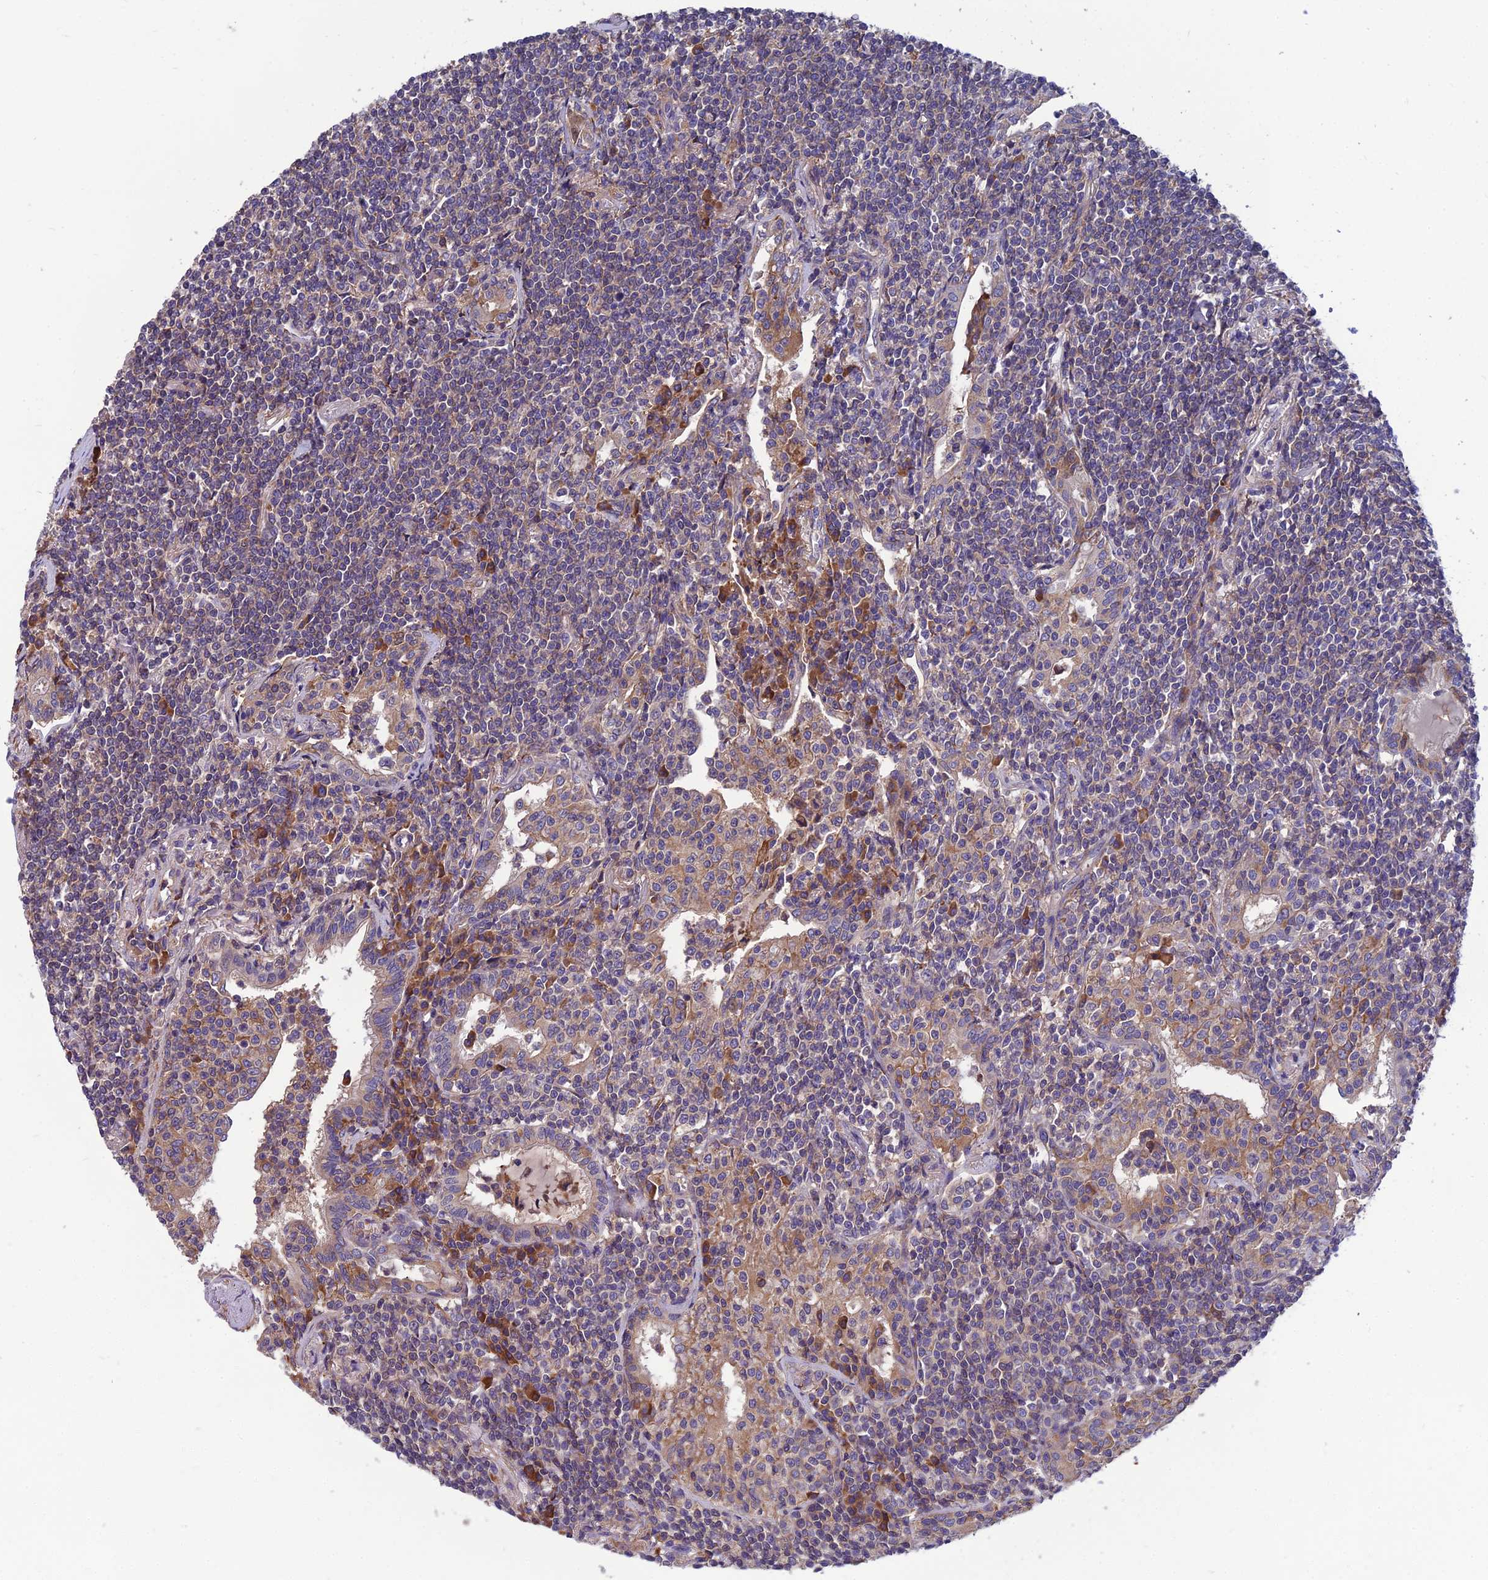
{"staining": {"intensity": "weak", "quantity": "<25%", "location": "cytoplasmic/membranous"}, "tissue": "lymphoma", "cell_type": "Tumor cells", "image_type": "cancer", "snomed": [{"axis": "morphology", "description": "Malignant lymphoma, non-Hodgkin's type, Low grade"}, {"axis": "topography", "description": "Lung"}], "caption": "Tumor cells are negative for protein expression in human lymphoma.", "gene": "UMAD1", "patient": {"sex": "female", "age": 71}}